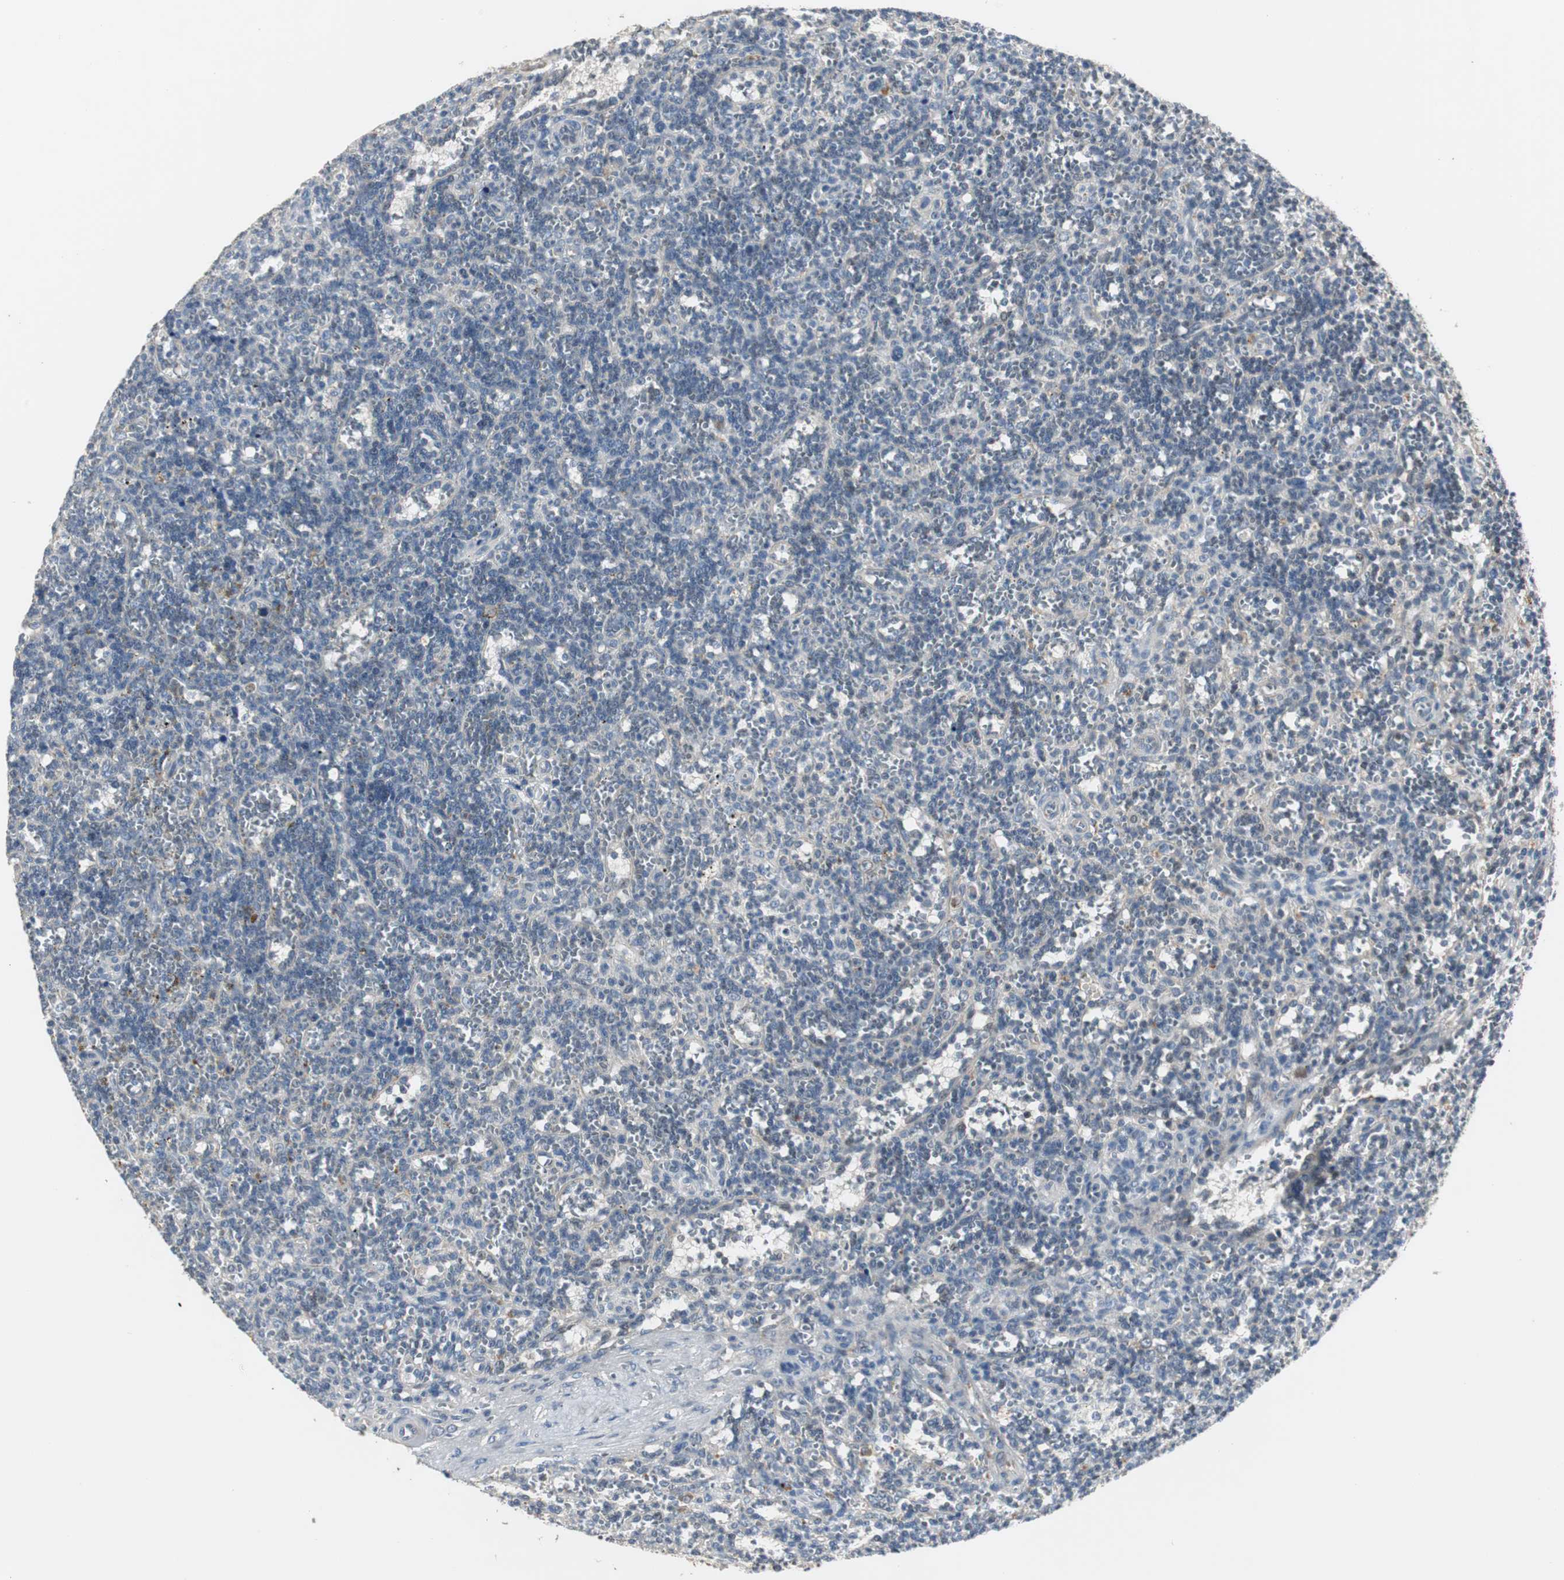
{"staining": {"intensity": "negative", "quantity": "none", "location": "none"}, "tissue": "lymphoma", "cell_type": "Tumor cells", "image_type": "cancer", "snomed": [{"axis": "morphology", "description": "Malignant lymphoma, non-Hodgkin's type, Low grade"}, {"axis": "topography", "description": "Spleen"}], "caption": "A high-resolution image shows immunohistochemistry staining of malignant lymphoma, non-Hodgkin's type (low-grade), which reveals no significant expression in tumor cells.", "gene": "MYT1", "patient": {"sex": "male", "age": 73}}